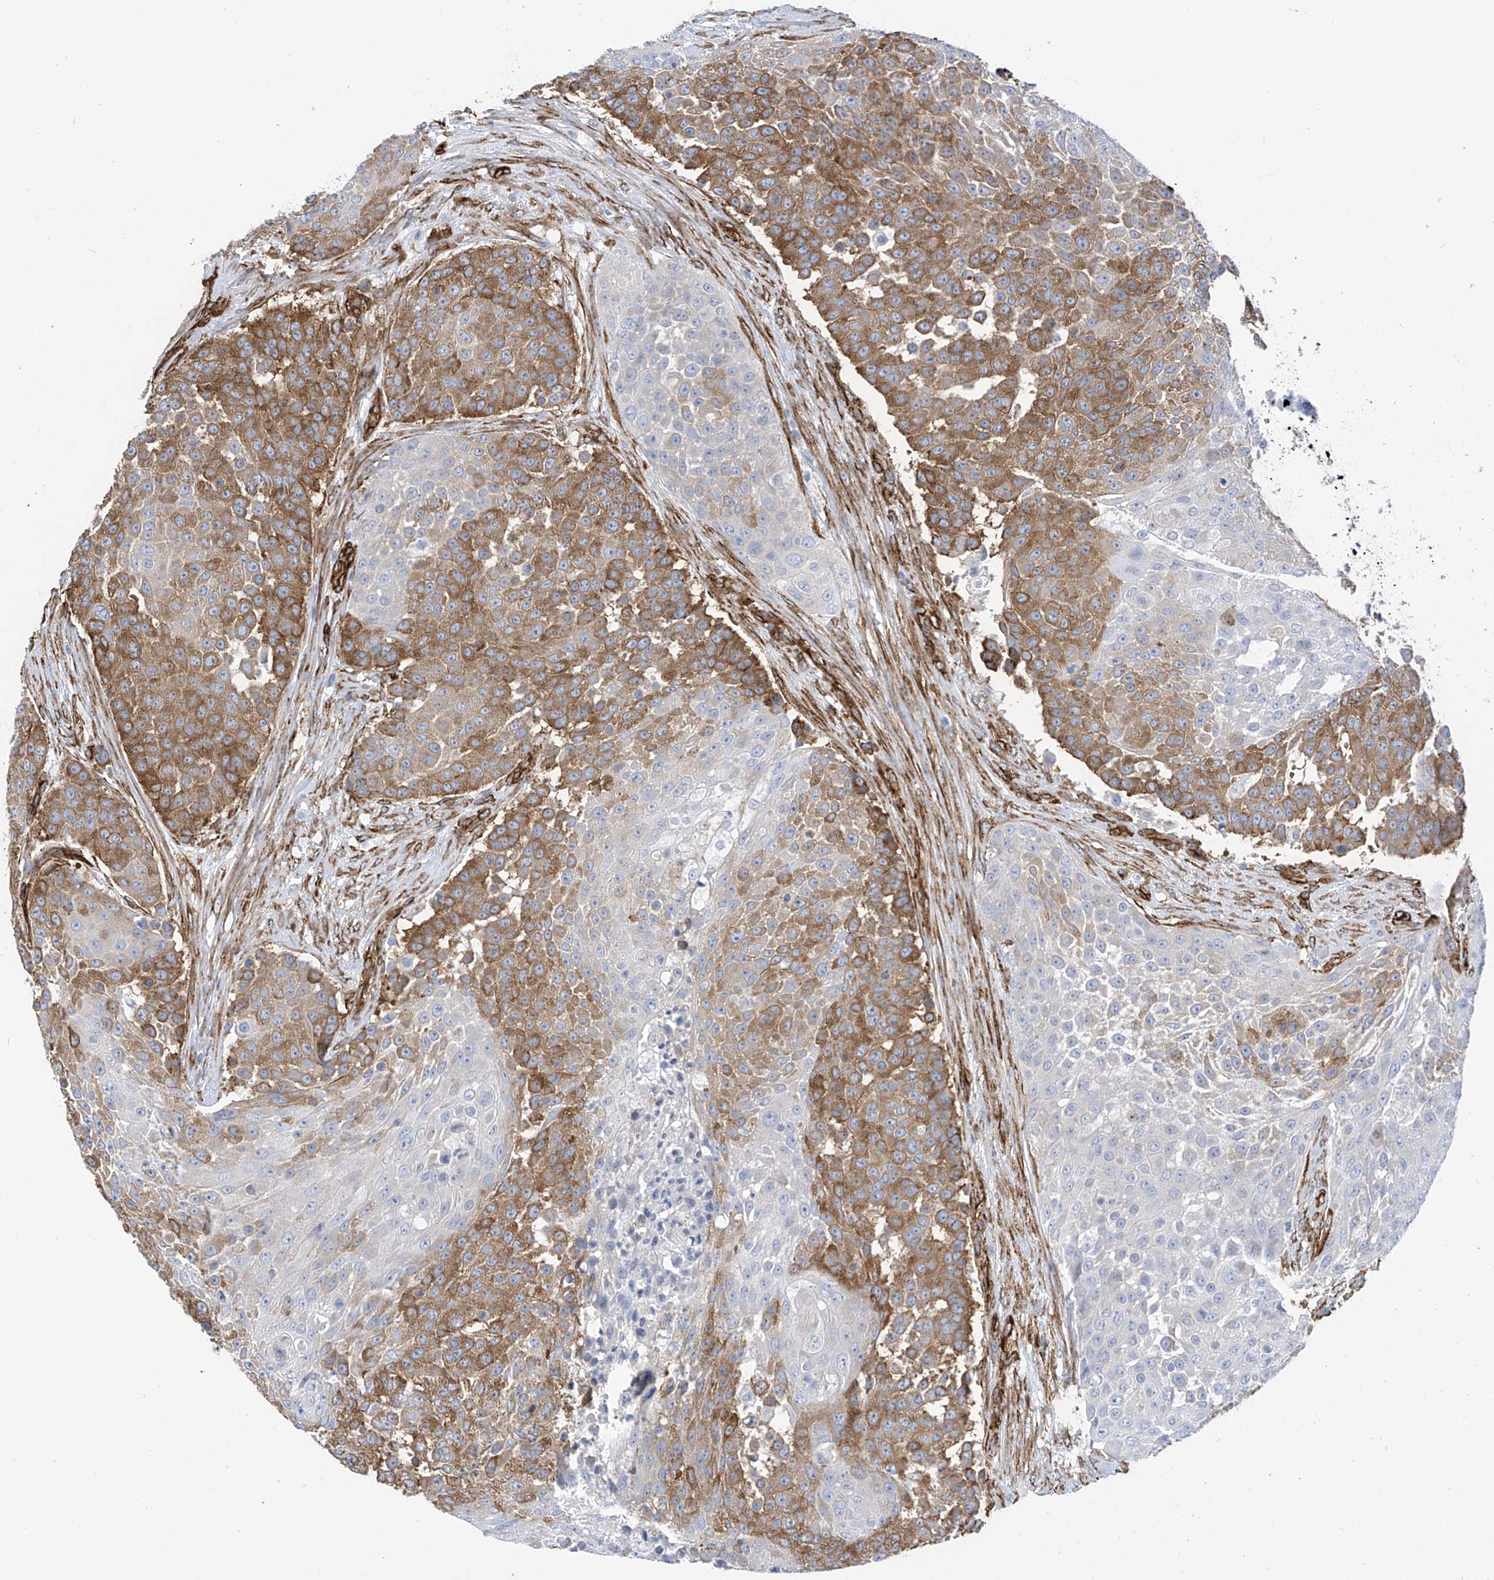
{"staining": {"intensity": "moderate", "quantity": "25%-75%", "location": "cytoplasmic/membranous"}, "tissue": "urothelial cancer", "cell_type": "Tumor cells", "image_type": "cancer", "snomed": [{"axis": "morphology", "description": "Urothelial carcinoma, High grade"}, {"axis": "topography", "description": "Urinary bladder"}], "caption": "A photomicrograph of urothelial carcinoma (high-grade) stained for a protein displays moderate cytoplasmic/membranous brown staining in tumor cells.", "gene": "UBTD1", "patient": {"sex": "female", "age": 63}}